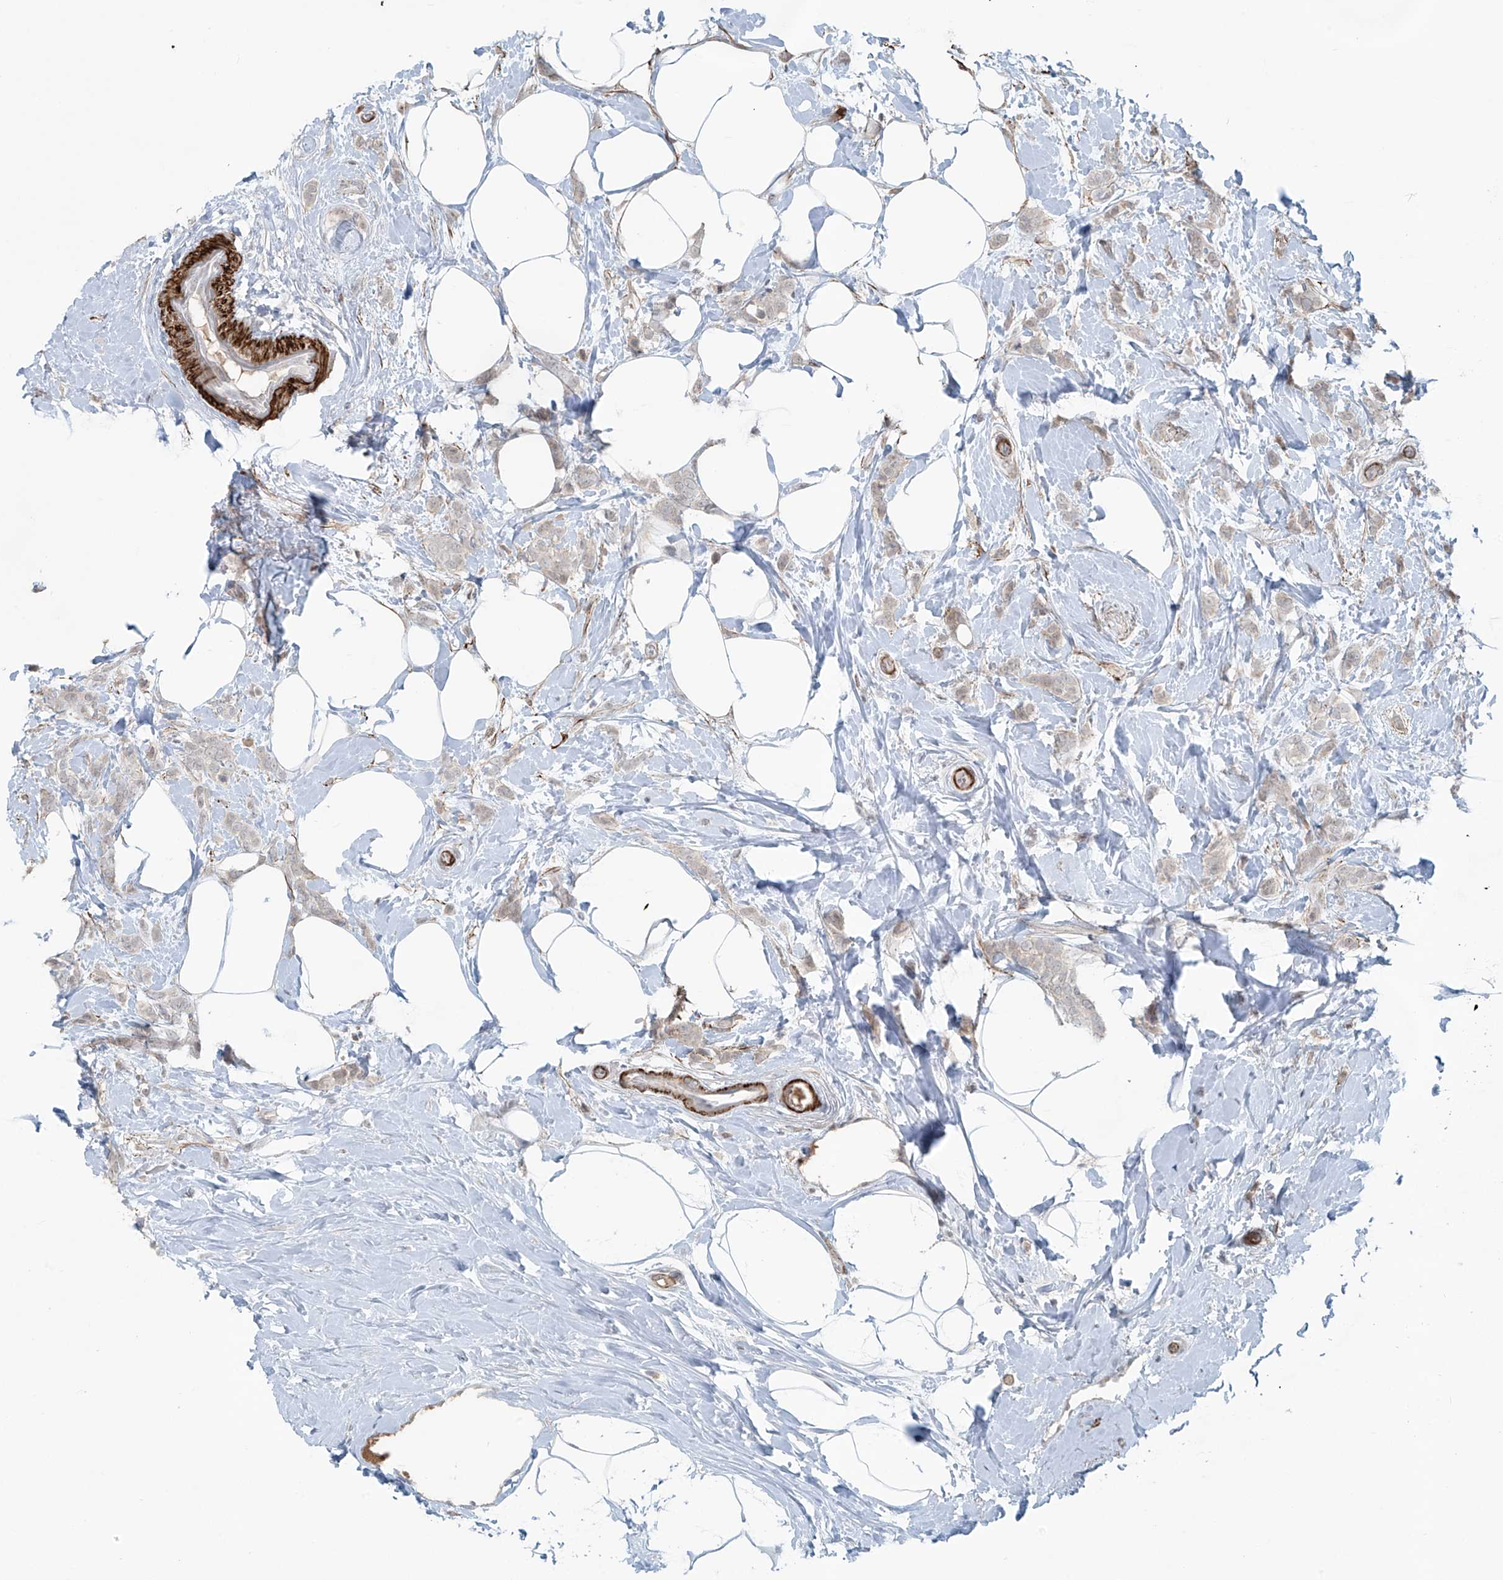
{"staining": {"intensity": "negative", "quantity": "none", "location": "none"}, "tissue": "breast cancer", "cell_type": "Tumor cells", "image_type": "cancer", "snomed": [{"axis": "morphology", "description": "Lobular carcinoma, in situ"}, {"axis": "morphology", "description": "Lobular carcinoma"}, {"axis": "topography", "description": "Breast"}], "caption": "IHC image of human breast cancer (lobular carcinoma in situ) stained for a protein (brown), which reveals no staining in tumor cells.", "gene": "RASGEF1A", "patient": {"sex": "female", "age": 41}}